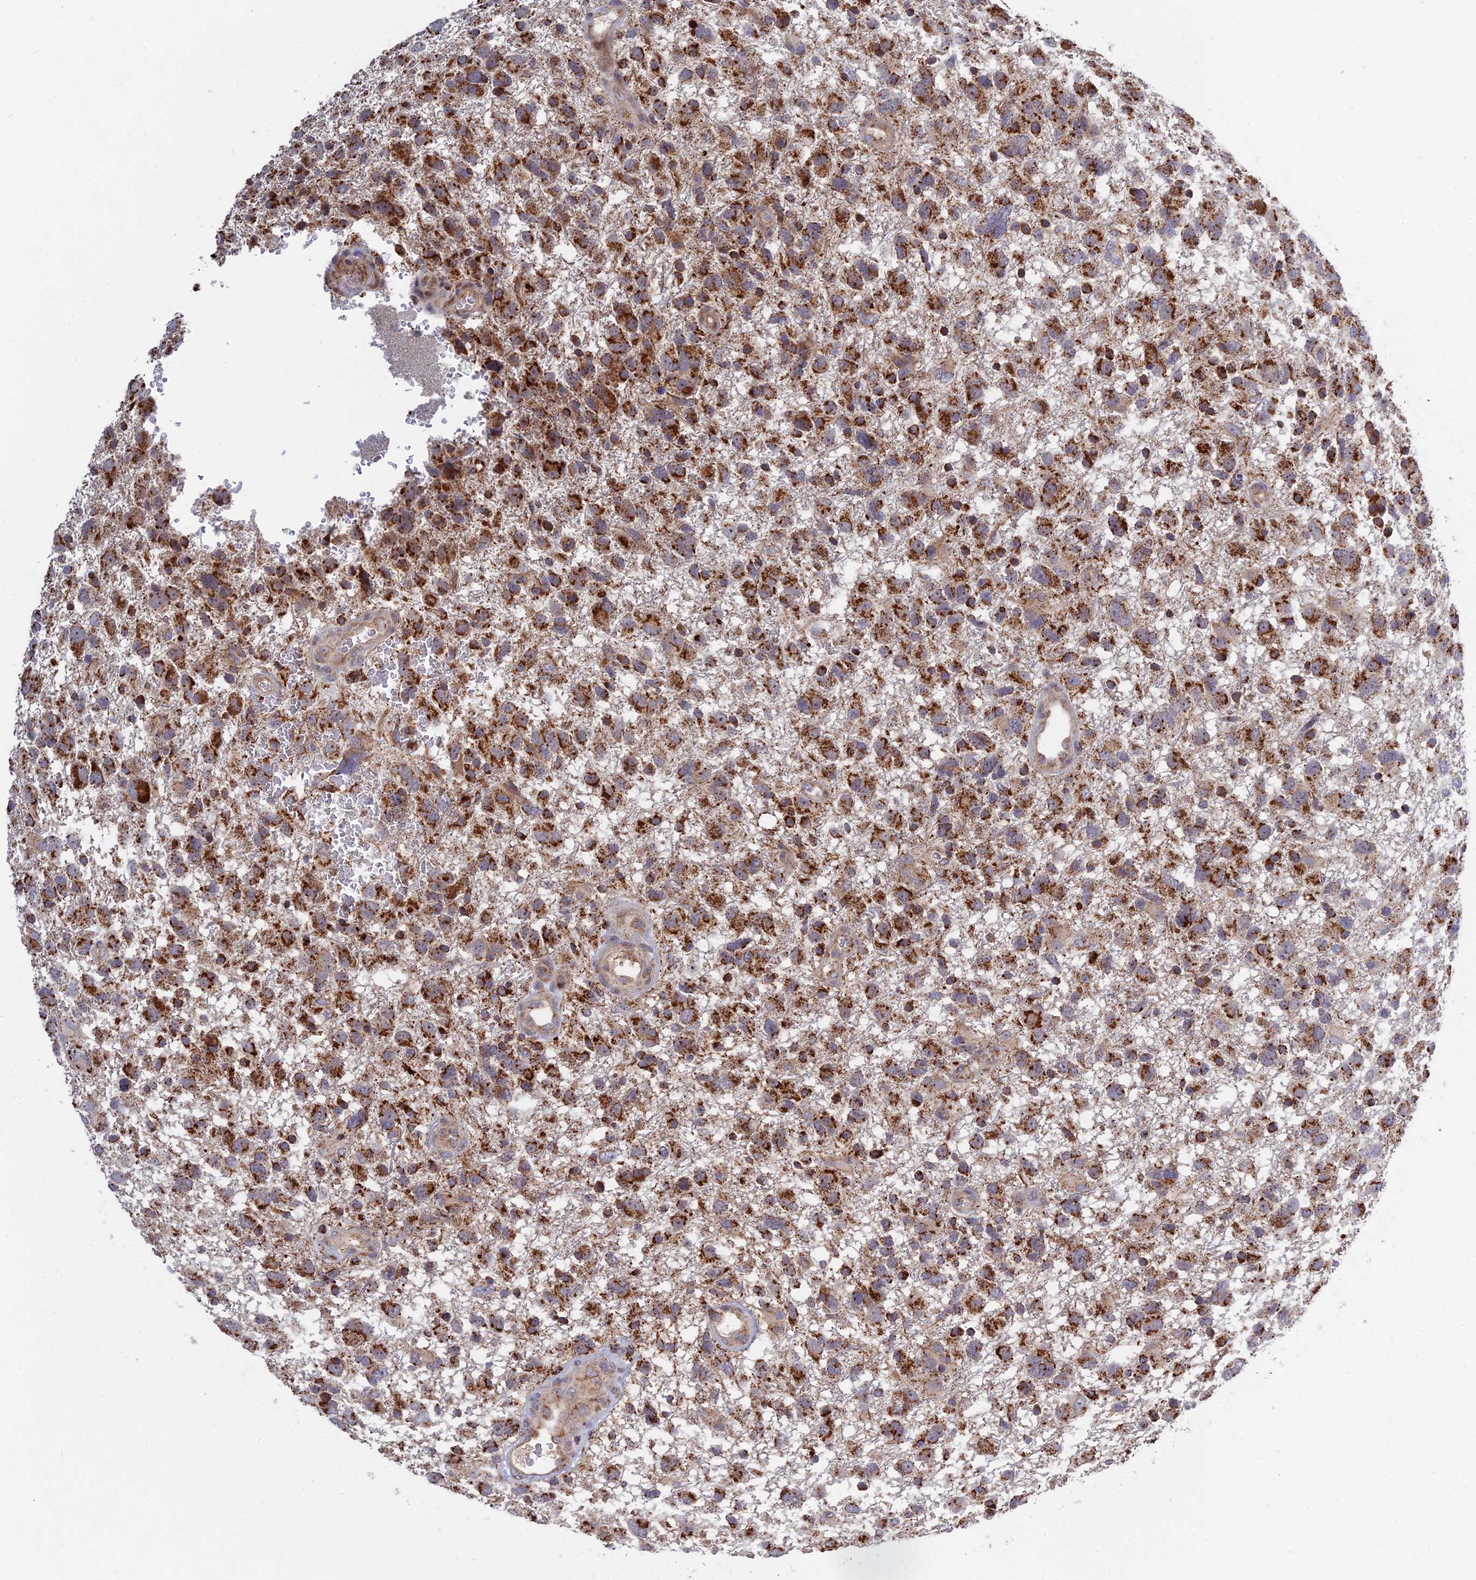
{"staining": {"intensity": "strong", "quantity": ">75%", "location": "cytoplasmic/membranous"}, "tissue": "glioma", "cell_type": "Tumor cells", "image_type": "cancer", "snomed": [{"axis": "morphology", "description": "Glioma, malignant, High grade"}, {"axis": "topography", "description": "Brain"}], "caption": "The photomicrograph demonstrates a brown stain indicating the presence of a protein in the cytoplasmic/membranous of tumor cells in glioma.", "gene": "RIC8B", "patient": {"sex": "male", "age": 61}}